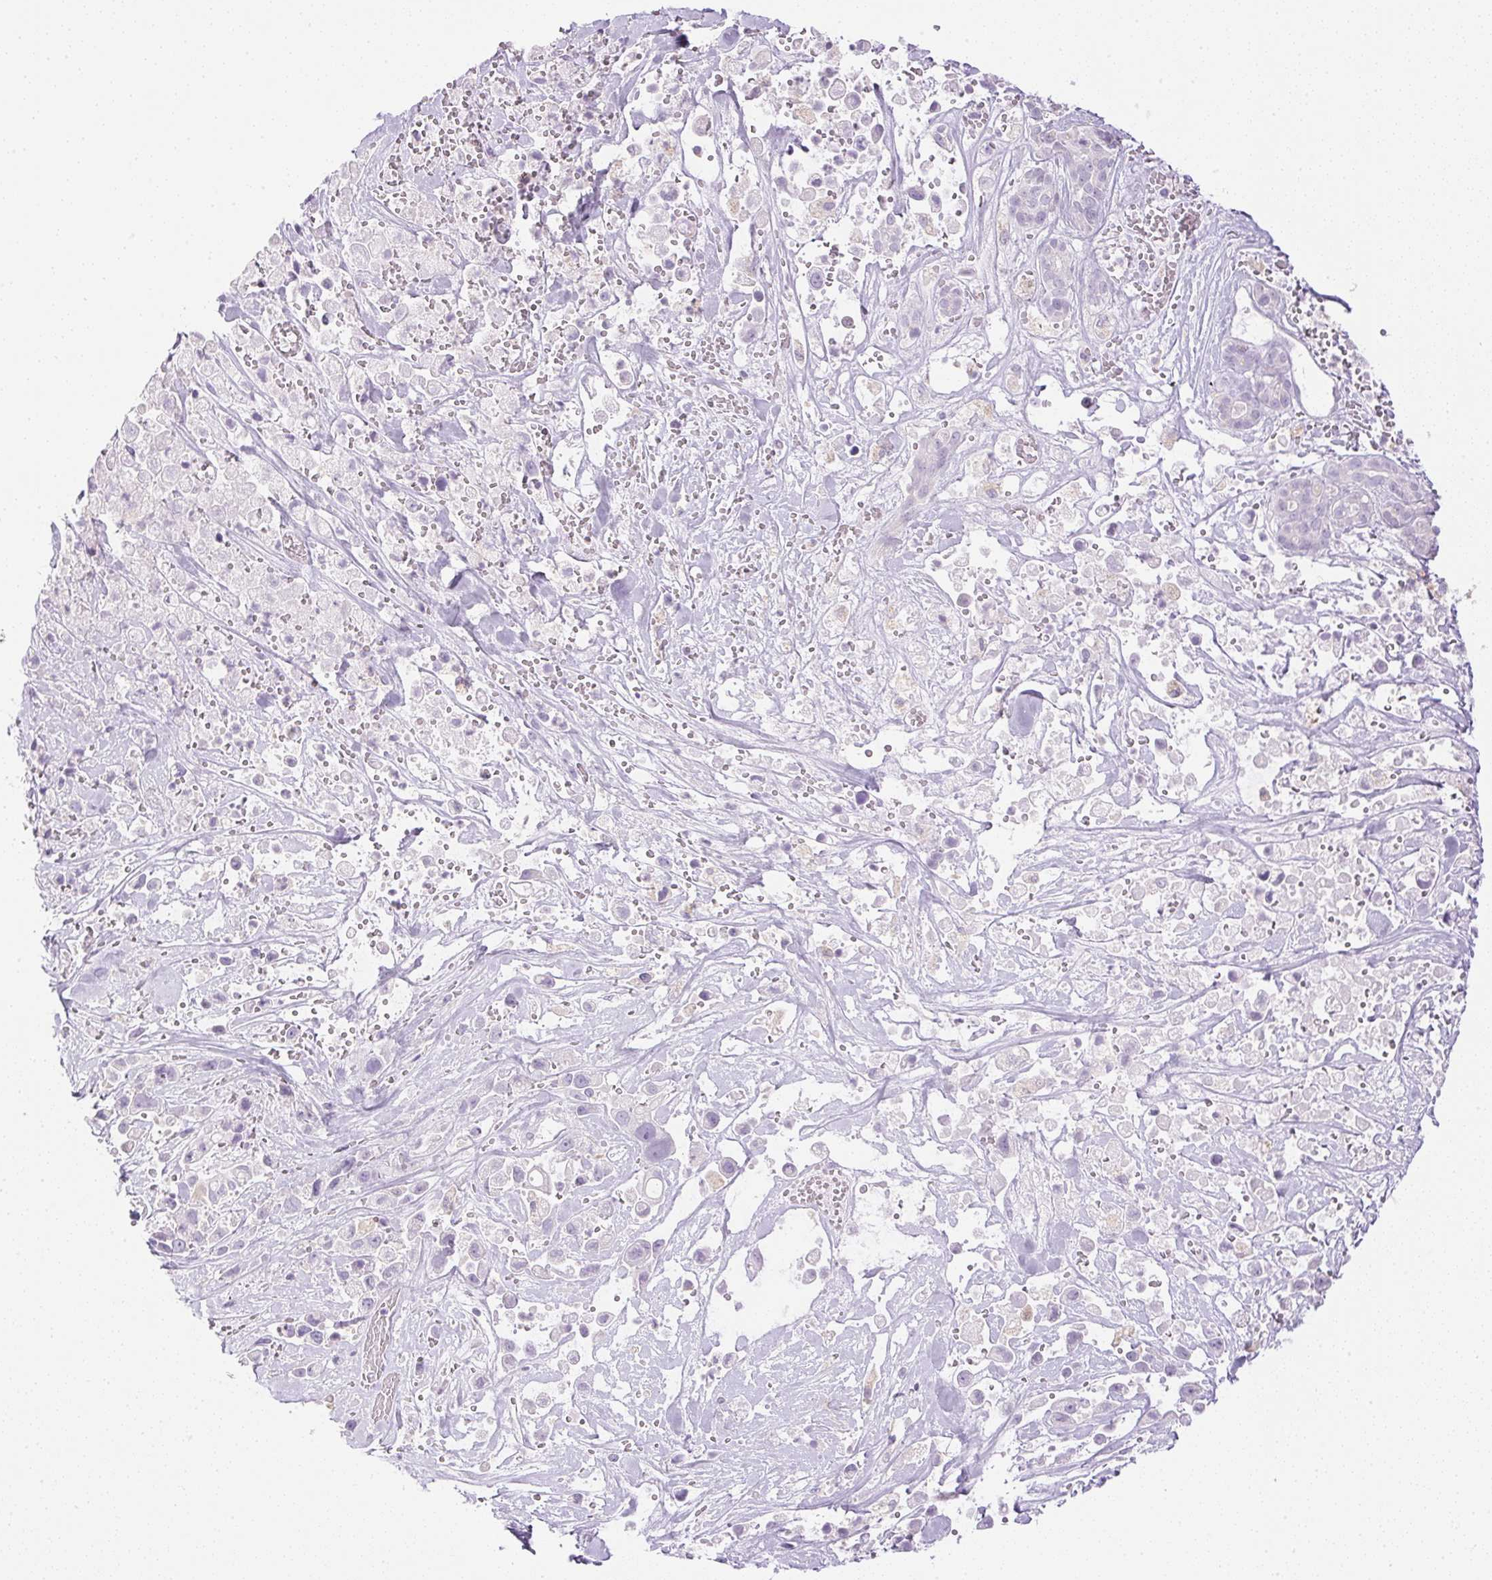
{"staining": {"intensity": "negative", "quantity": "none", "location": "none"}, "tissue": "pancreatic cancer", "cell_type": "Tumor cells", "image_type": "cancer", "snomed": [{"axis": "morphology", "description": "Adenocarcinoma, NOS"}, {"axis": "topography", "description": "Pancreas"}], "caption": "IHC histopathology image of neoplastic tissue: pancreatic adenocarcinoma stained with DAB demonstrates no significant protein expression in tumor cells.", "gene": "ATP6V1G3", "patient": {"sex": "male", "age": 44}}